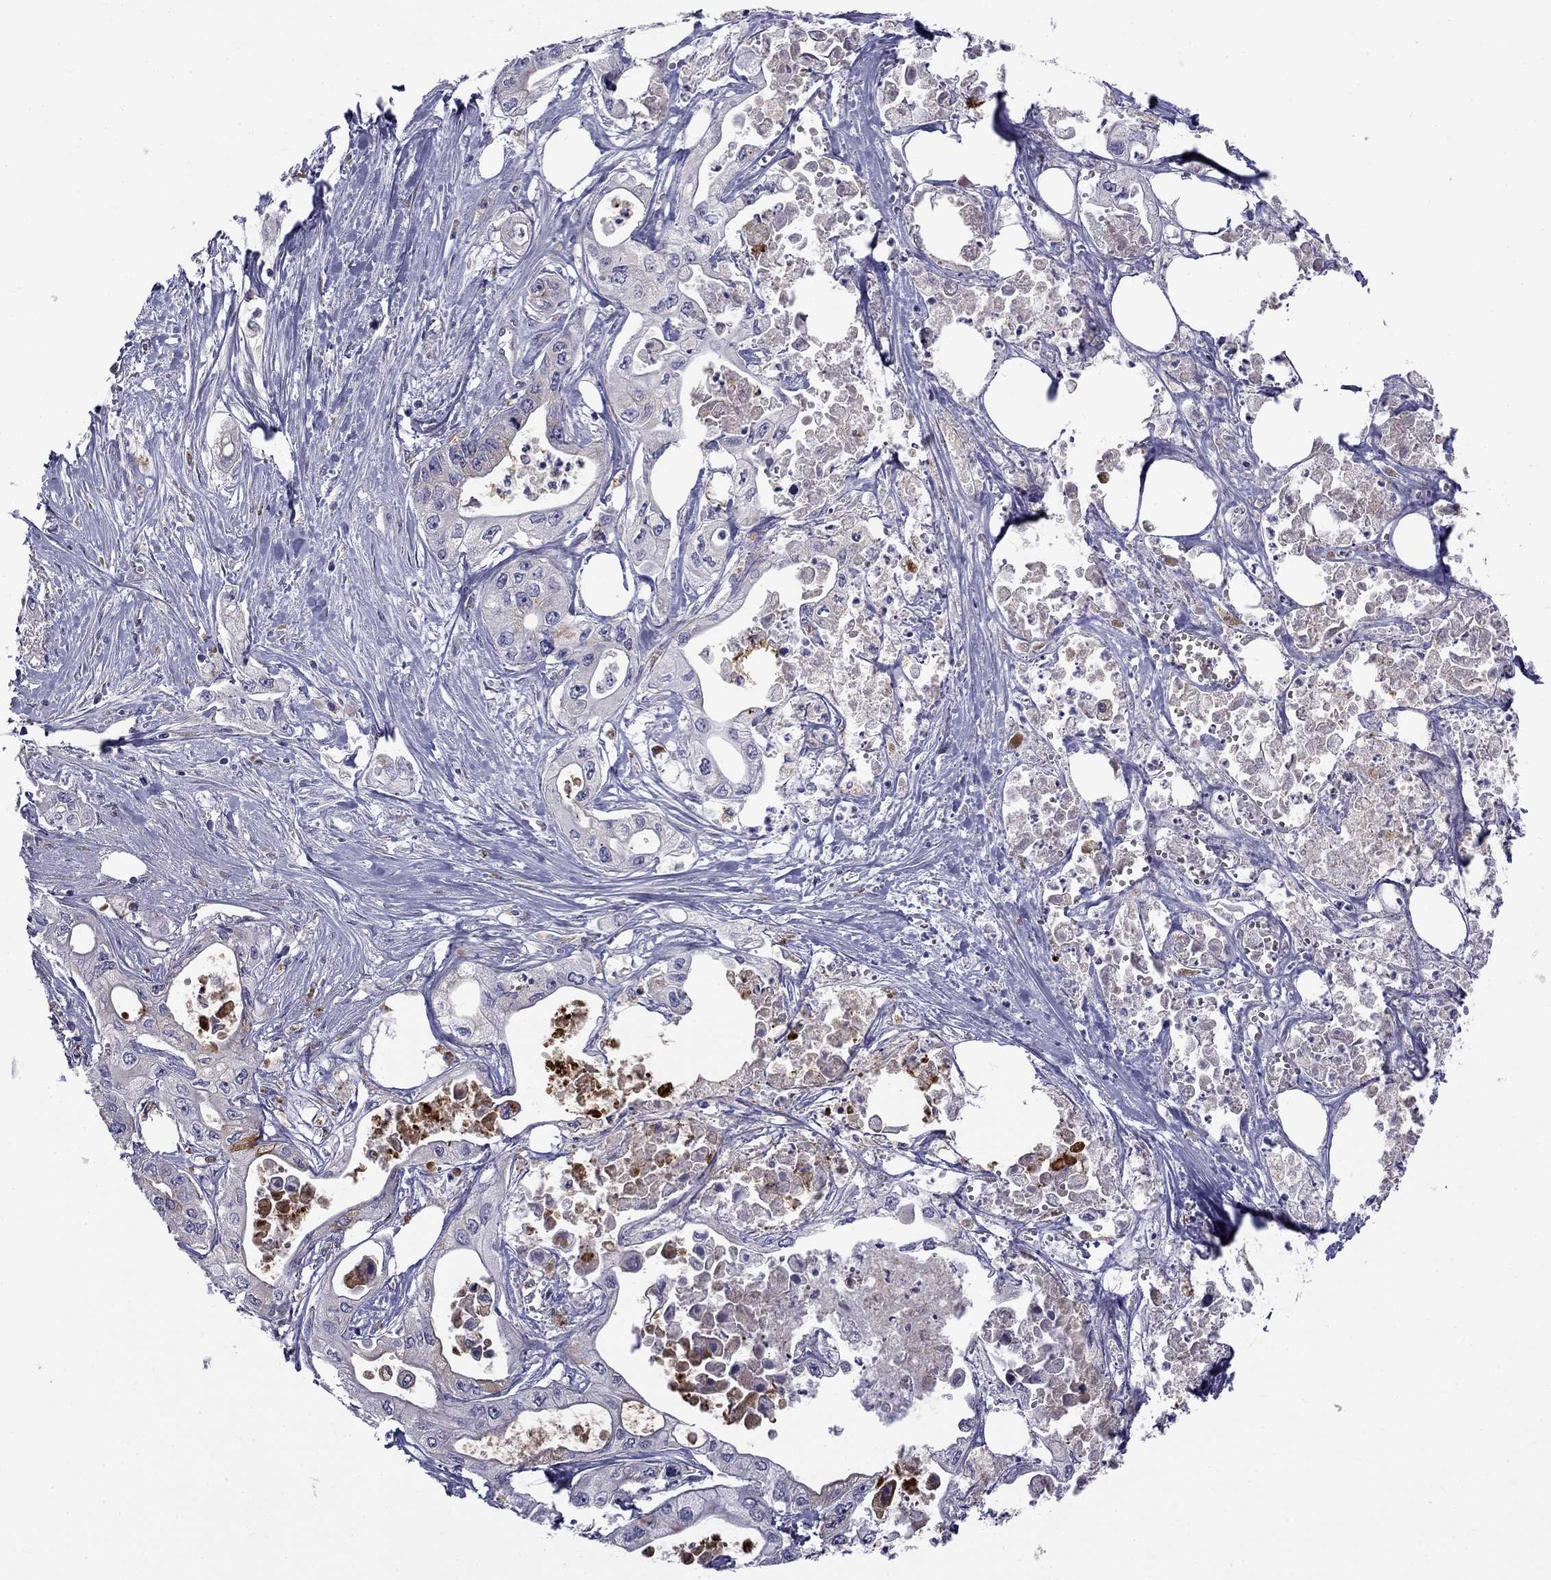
{"staining": {"intensity": "weak", "quantity": "<25%", "location": "cytoplasmic/membranous"}, "tissue": "pancreatic cancer", "cell_type": "Tumor cells", "image_type": "cancer", "snomed": [{"axis": "morphology", "description": "Adenocarcinoma, NOS"}, {"axis": "topography", "description": "Pancreas"}], "caption": "High magnification brightfield microscopy of adenocarcinoma (pancreatic) stained with DAB (brown) and counterstained with hematoxylin (blue): tumor cells show no significant staining.", "gene": "CLPSL2", "patient": {"sex": "male", "age": 70}}